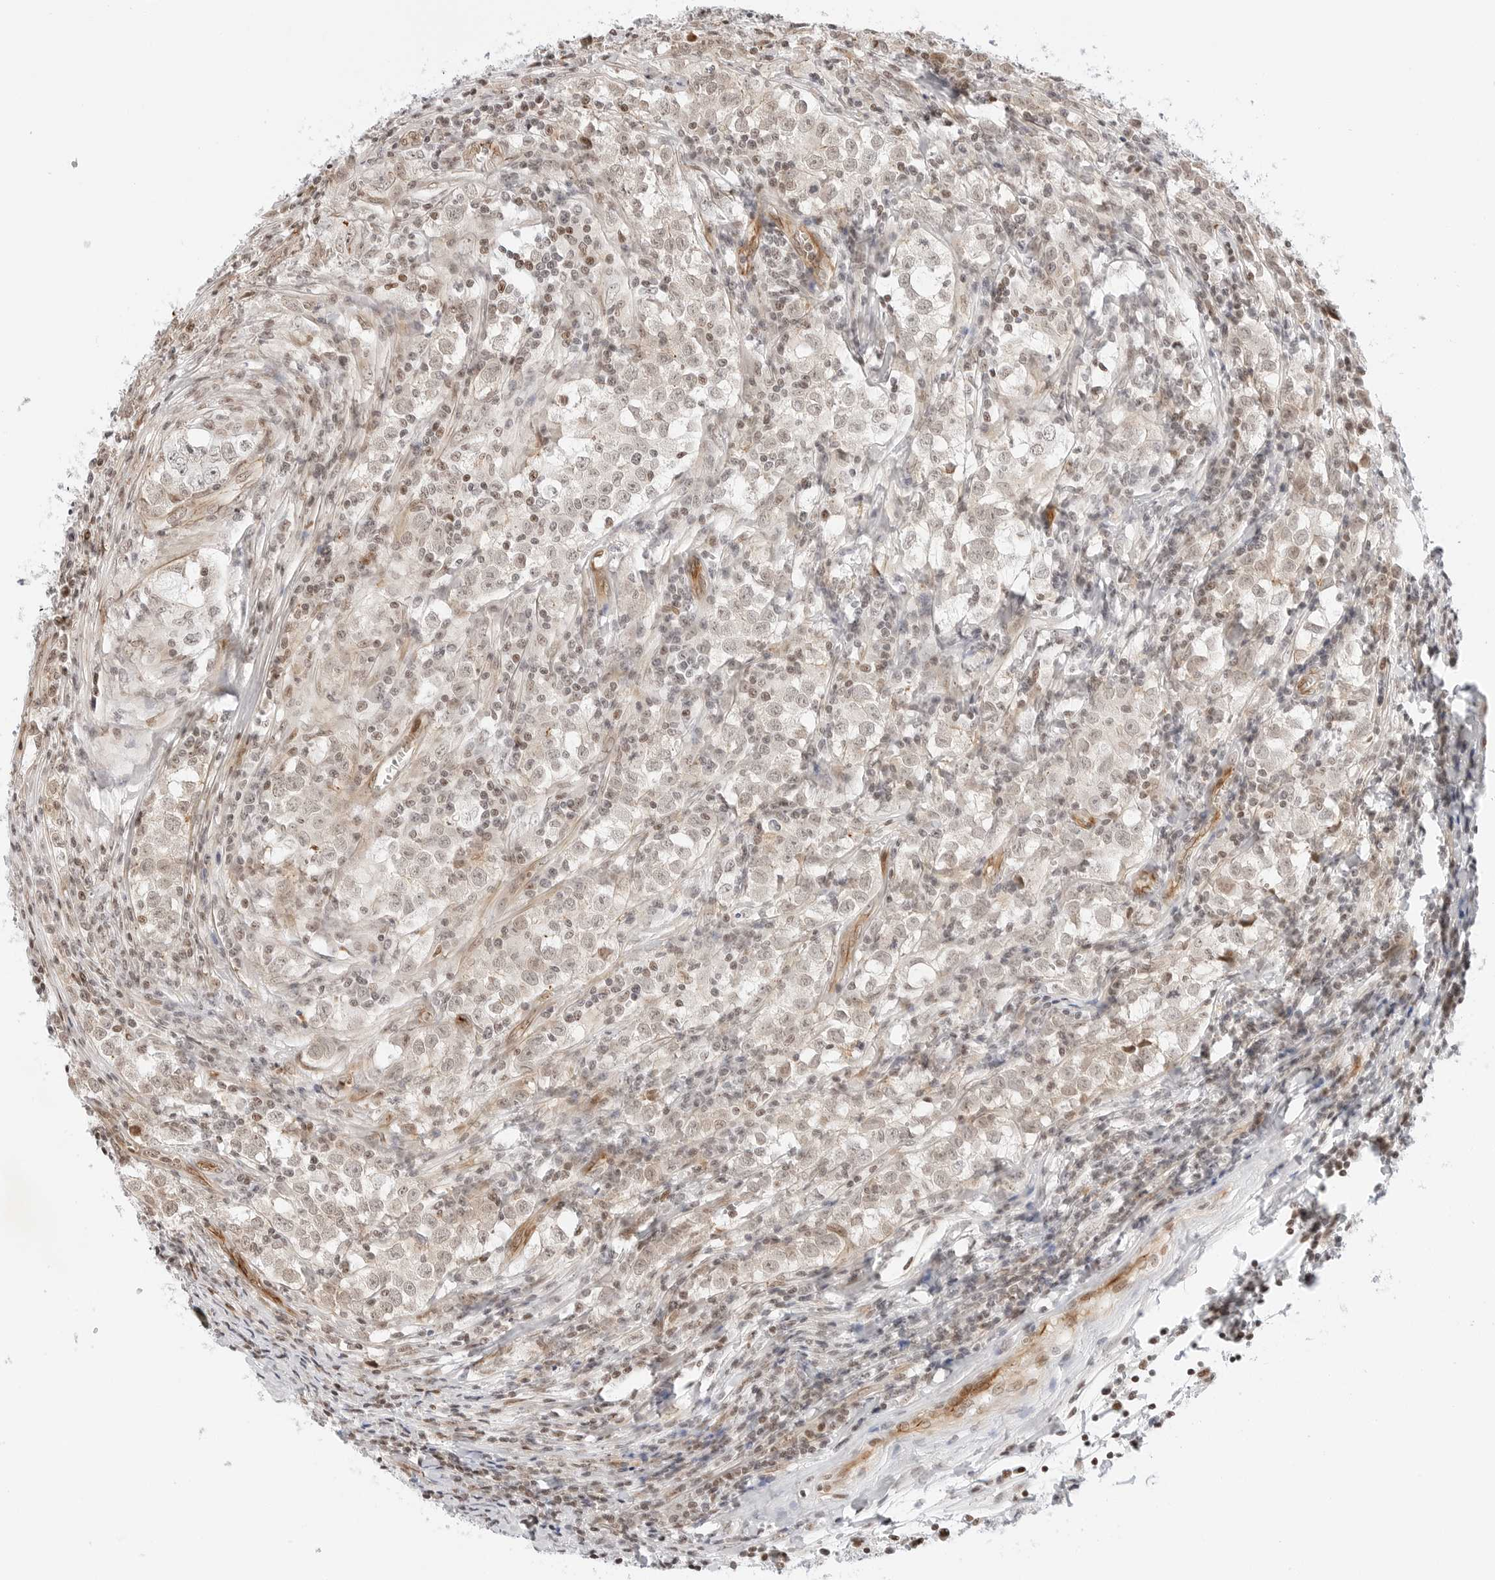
{"staining": {"intensity": "negative", "quantity": "none", "location": "none"}, "tissue": "testis cancer", "cell_type": "Tumor cells", "image_type": "cancer", "snomed": [{"axis": "morphology", "description": "Seminoma, NOS"}, {"axis": "morphology", "description": "Carcinoma, Embryonal, NOS"}, {"axis": "topography", "description": "Testis"}], "caption": "Immunohistochemistry (IHC) of human testis cancer exhibits no staining in tumor cells.", "gene": "ZNF613", "patient": {"sex": "male", "age": 43}}